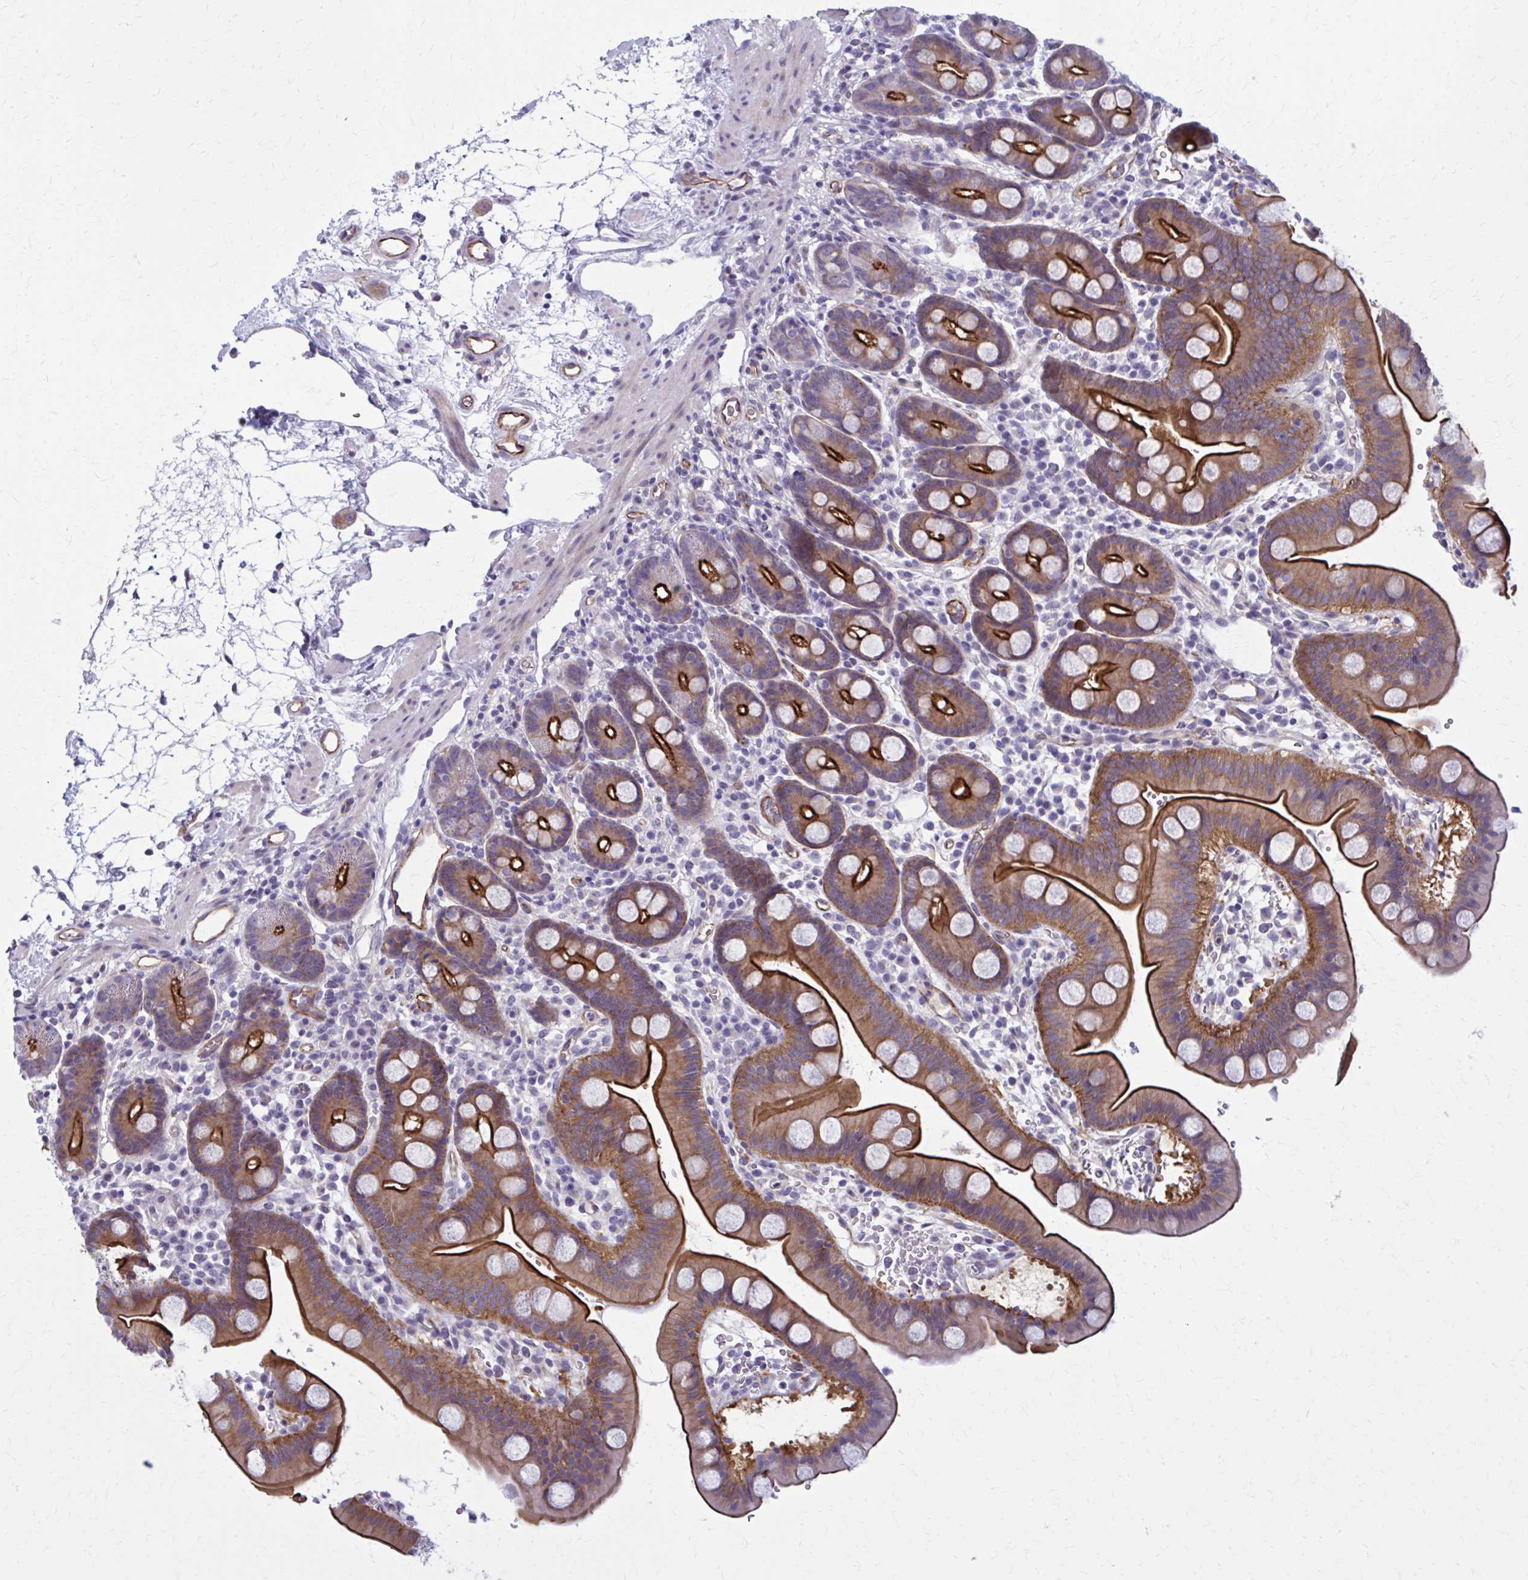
{"staining": {"intensity": "strong", "quantity": ">75%", "location": "cytoplasmic/membranous"}, "tissue": "duodenum", "cell_type": "Glandular cells", "image_type": "normal", "snomed": [{"axis": "morphology", "description": "Normal tissue, NOS"}, {"axis": "topography", "description": "Duodenum"}], "caption": "Brown immunohistochemical staining in benign human duodenum displays strong cytoplasmic/membranous staining in approximately >75% of glandular cells.", "gene": "ZDHHC7", "patient": {"sex": "male", "age": 59}}